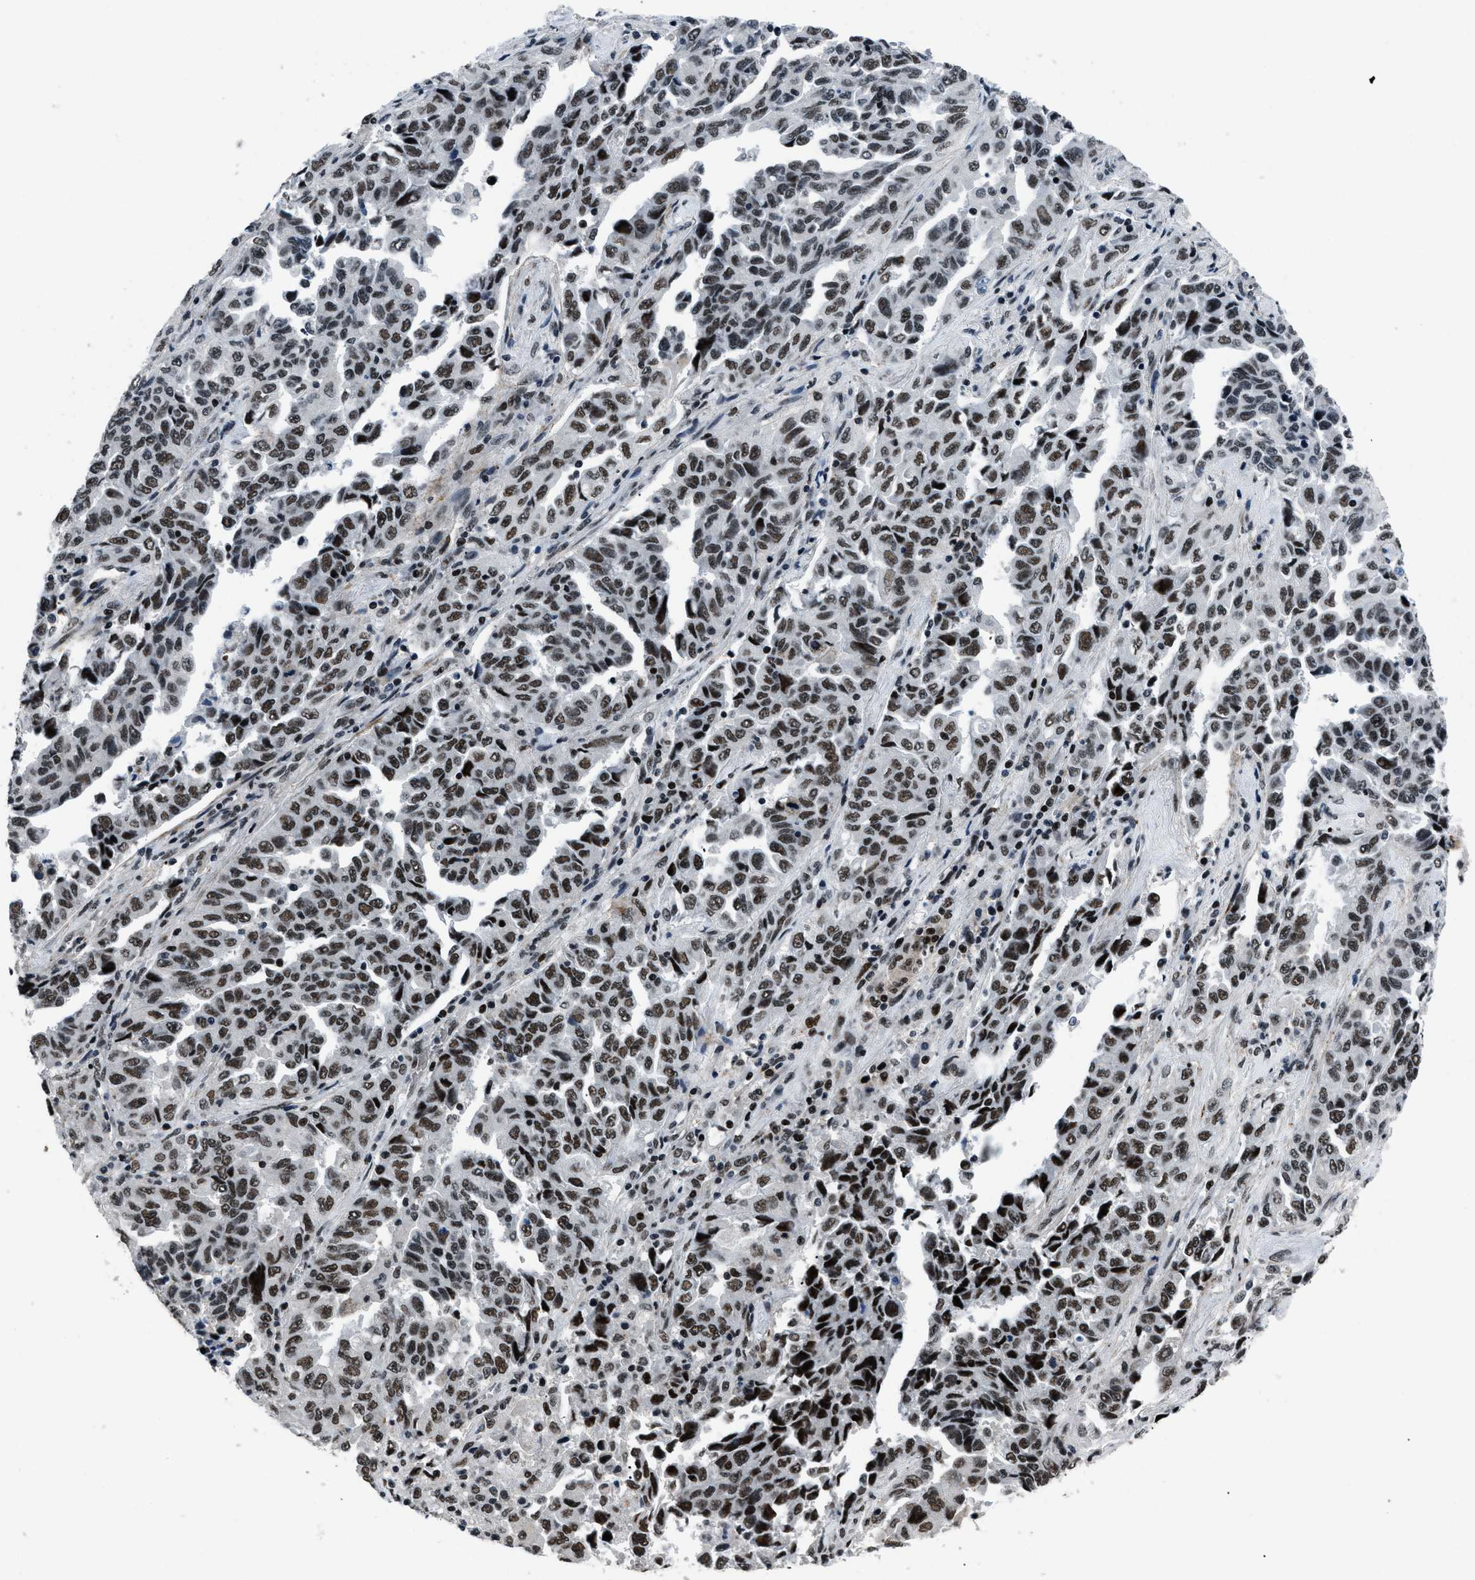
{"staining": {"intensity": "strong", "quantity": ">75%", "location": "nuclear"}, "tissue": "lung cancer", "cell_type": "Tumor cells", "image_type": "cancer", "snomed": [{"axis": "morphology", "description": "Adenocarcinoma, NOS"}, {"axis": "topography", "description": "Lung"}], "caption": "Human lung cancer (adenocarcinoma) stained for a protein (brown) shows strong nuclear positive positivity in approximately >75% of tumor cells.", "gene": "SMARCB1", "patient": {"sex": "female", "age": 51}}